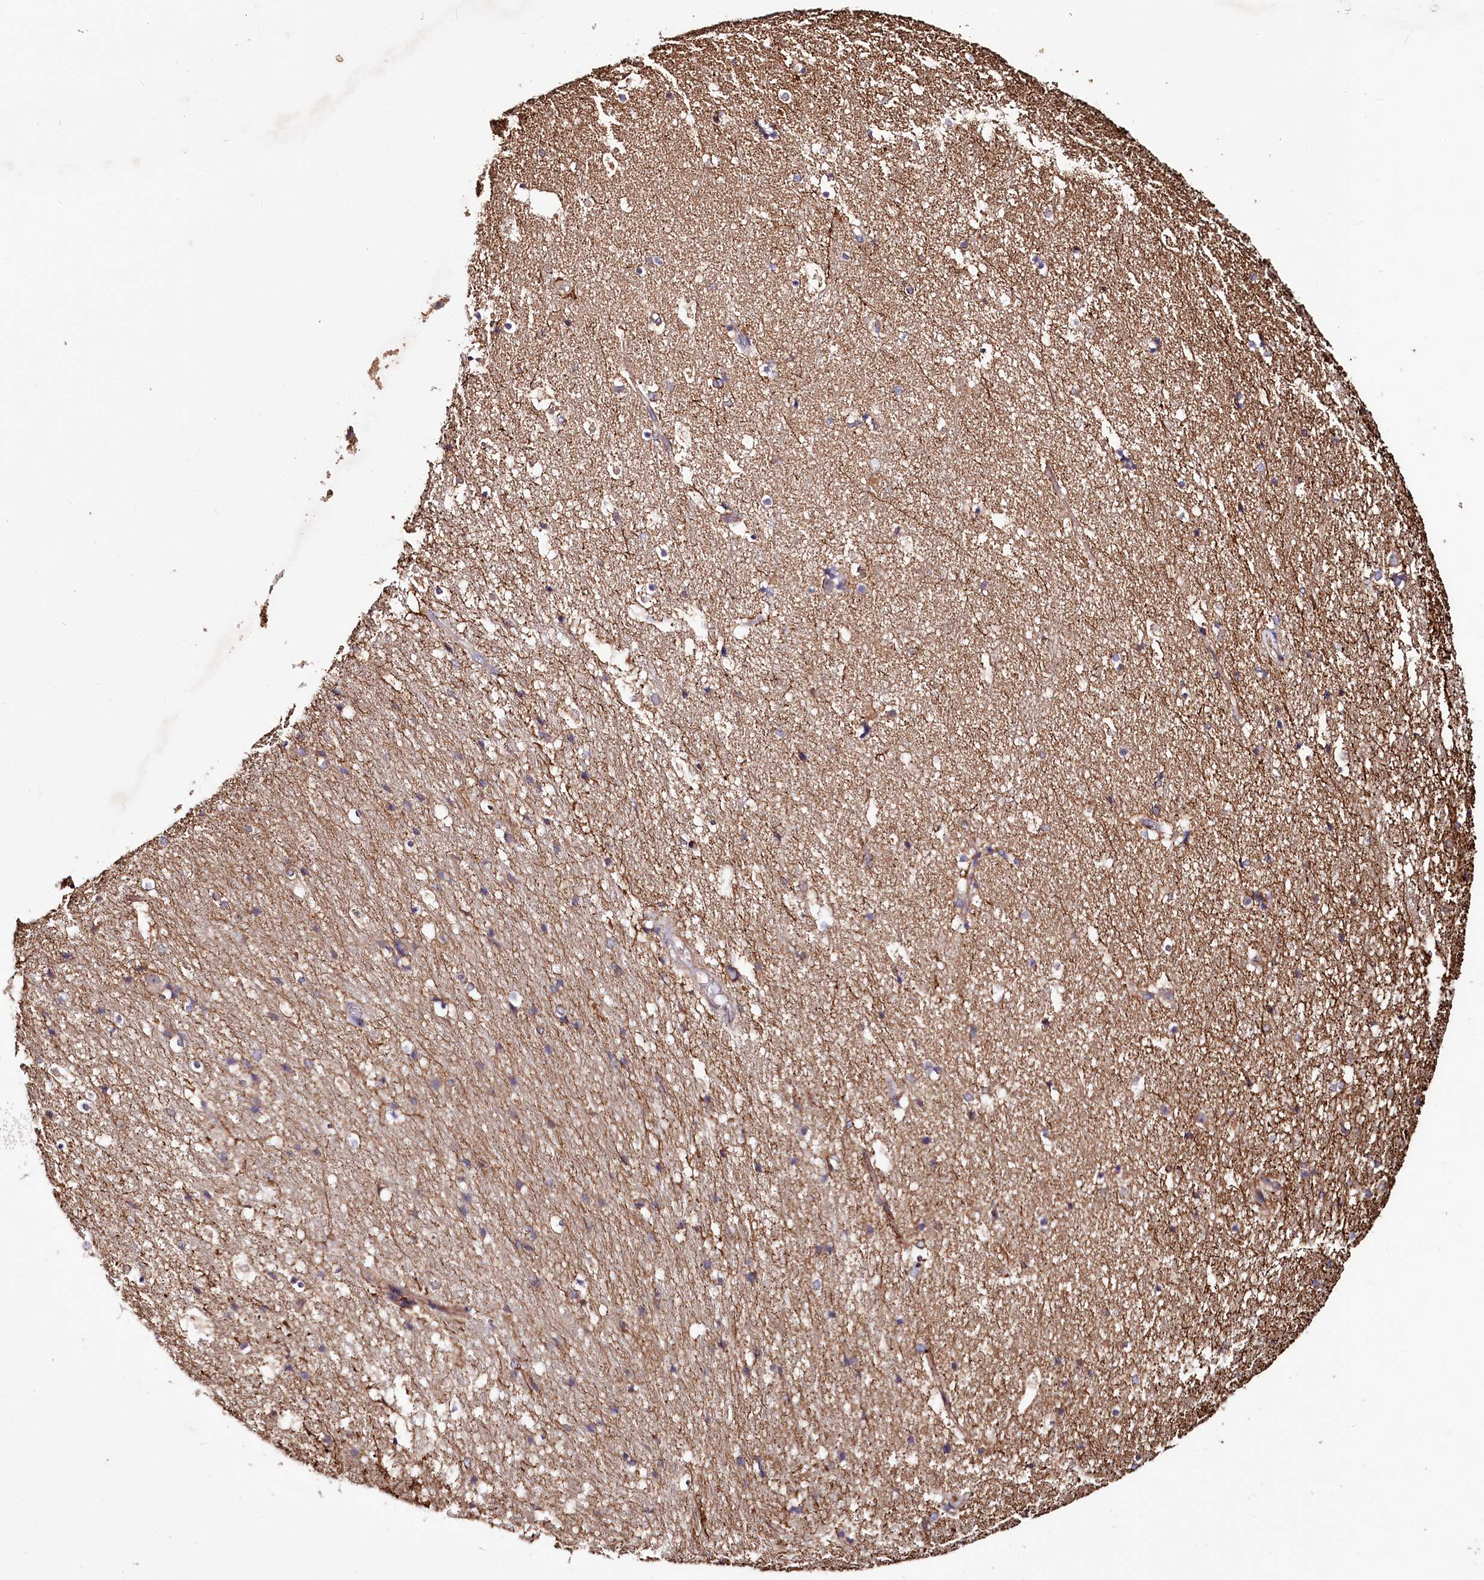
{"staining": {"intensity": "weak", "quantity": "<25%", "location": "cytoplasmic/membranous"}, "tissue": "hippocampus", "cell_type": "Glial cells", "image_type": "normal", "snomed": [{"axis": "morphology", "description": "Normal tissue, NOS"}, {"axis": "topography", "description": "Hippocampus"}], "caption": "DAB immunohistochemical staining of unremarkable hippocampus reveals no significant positivity in glial cells. Nuclei are stained in blue.", "gene": "WWC1", "patient": {"sex": "female", "age": 52}}